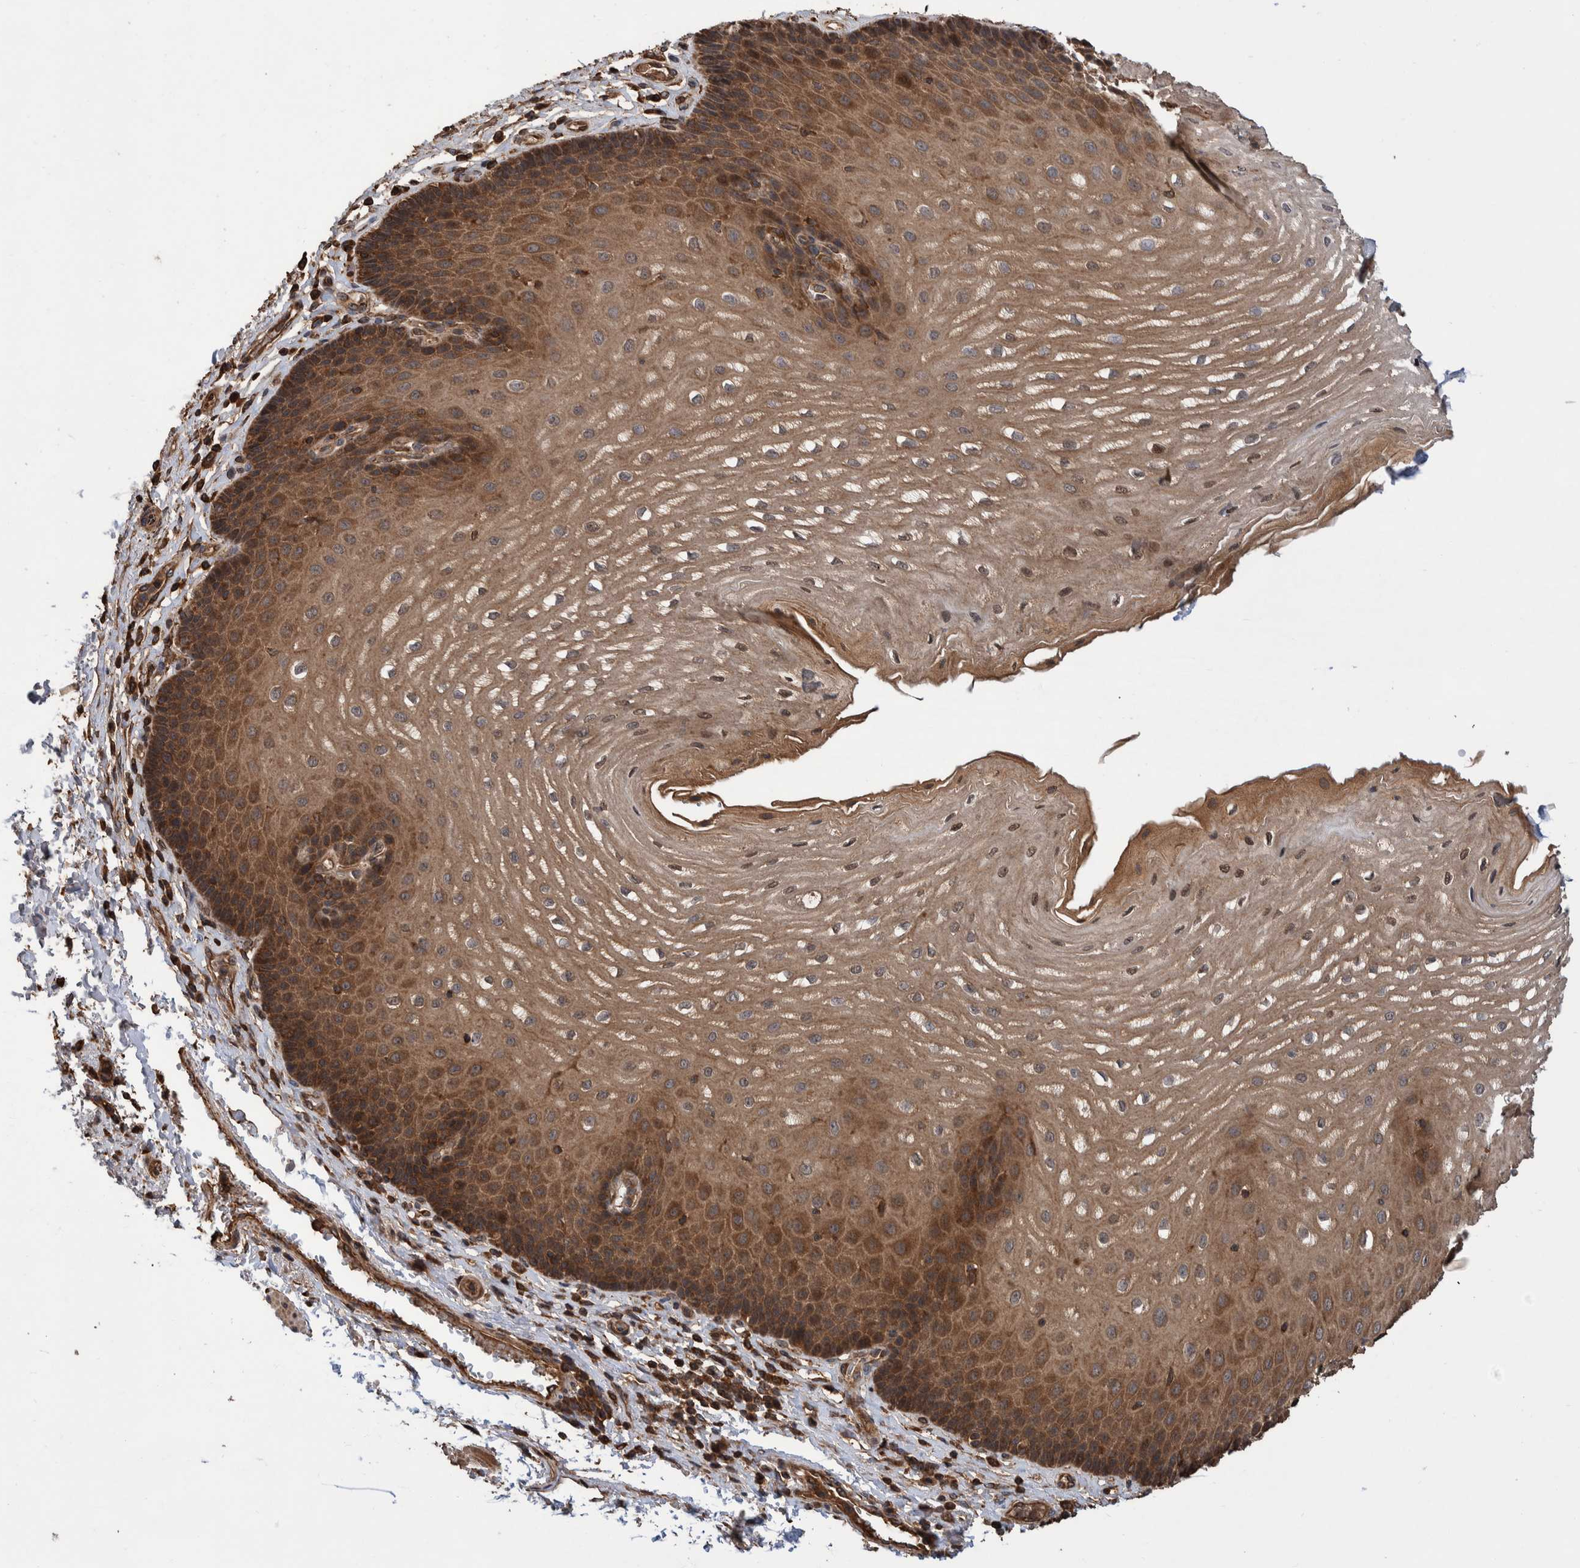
{"staining": {"intensity": "moderate", "quantity": ">75%", "location": "cytoplasmic/membranous"}, "tissue": "esophagus", "cell_type": "Squamous epithelial cells", "image_type": "normal", "snomed": [{"axis": "morphology", "description": "Normal tissue, NOS"}, {"axis": "topography", "description": "Esophagus"}], "caption": "This is an image of immunohistochemistry staining of unremarkable esophagus, which shows moderate positivity in the cytoplasmic/membranous of squamous epithelial cells.", "gene": "VBP1", "patient": {"sex": "male", "age": 54}}